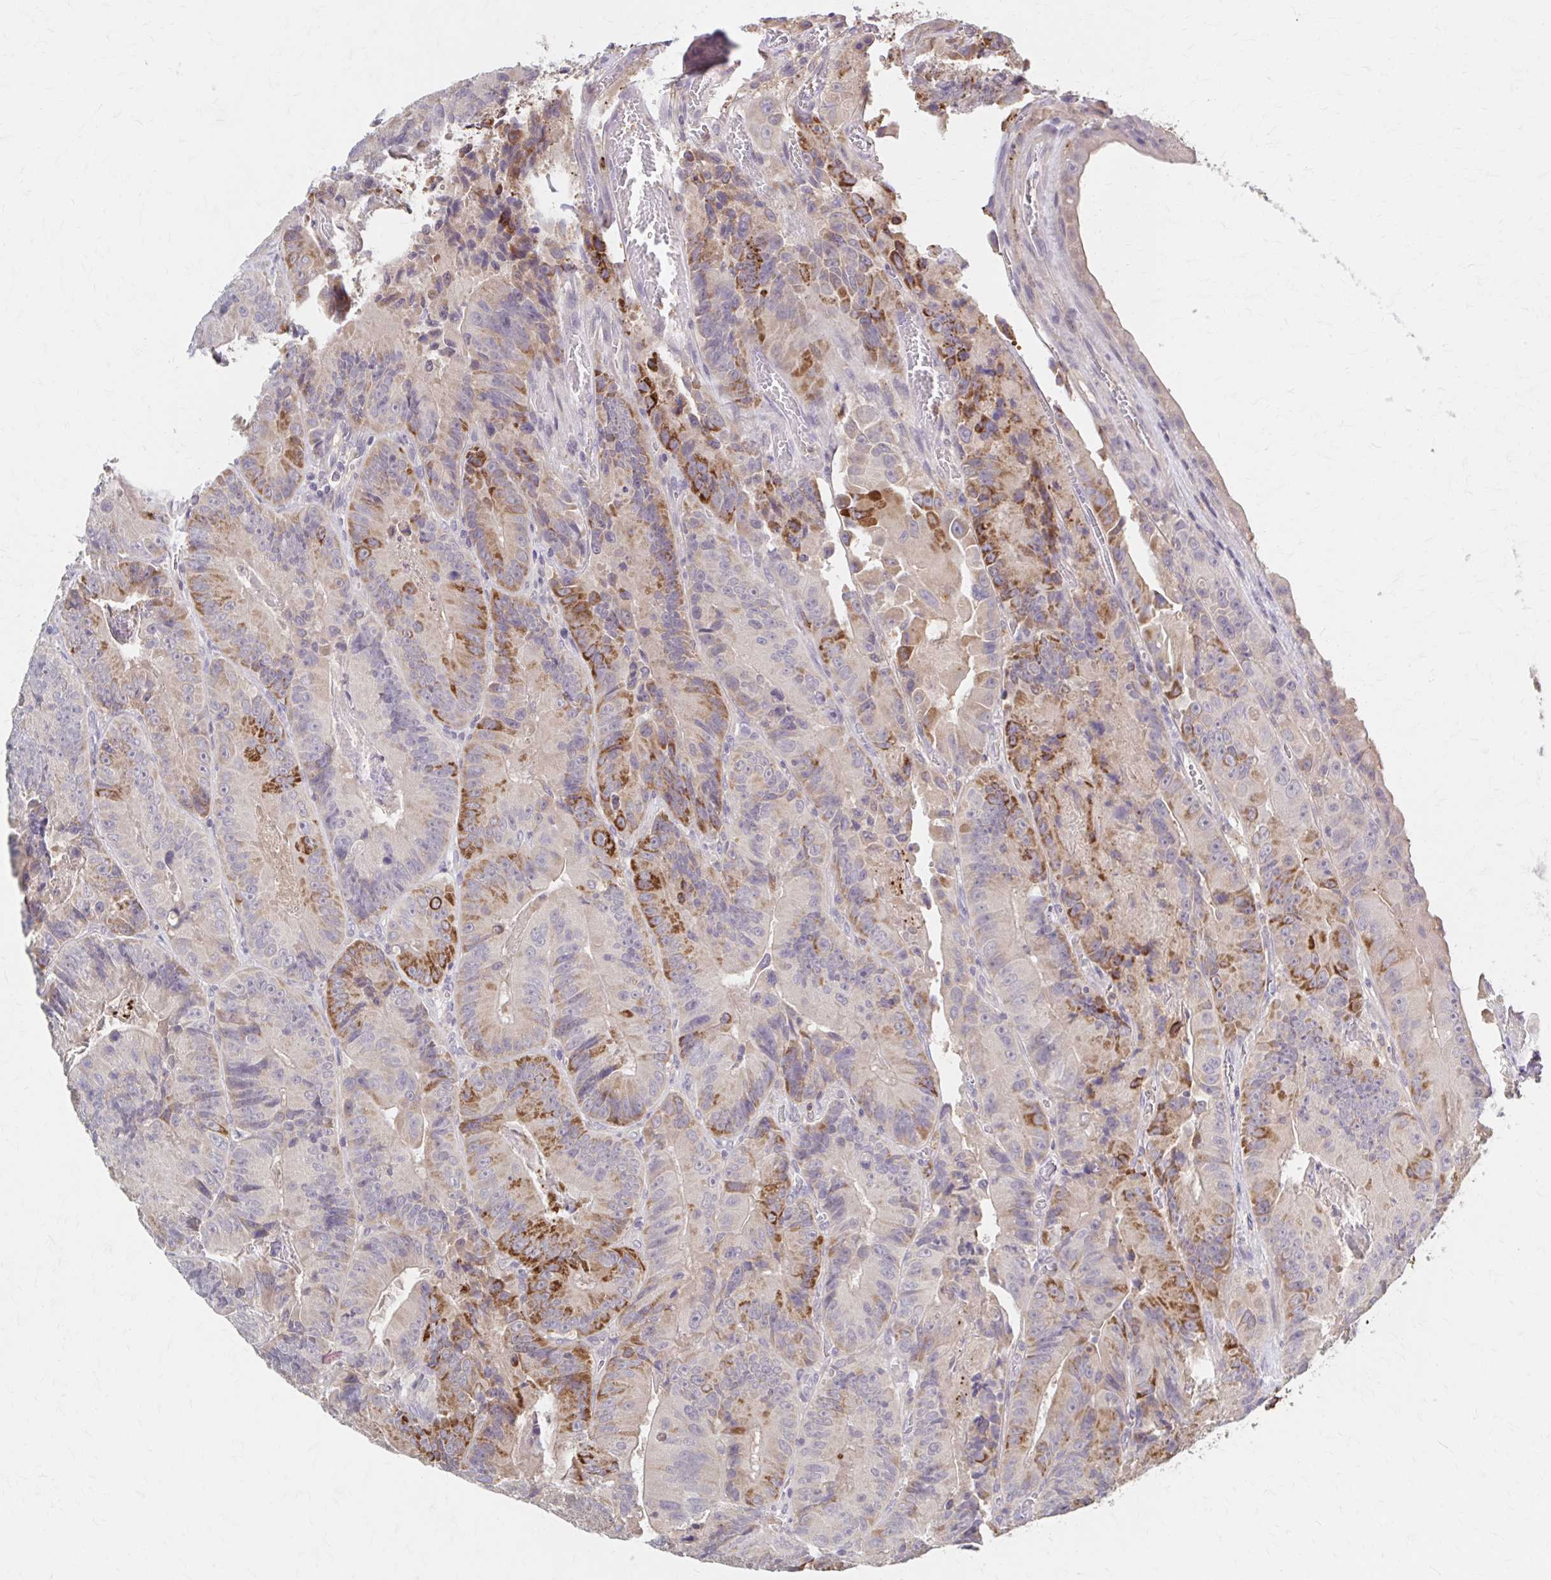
{"staining": {"intensity": "moderate", "quantity": "25%-75%", "location": "cytoplasmic/membranous"}, "tissue": "colorectal cancer", "cell_type": "Tumor cells", "image_type": "cancer", "snomed": [{"axis": "morphology", "description": "Adenocarcinoma, NOS"}, {"axis": "topography", "description": "Colon"}], "caption": "IHC micrograph of colorectal cancer stained for a protein (brown), which exhibits medium levels of moderate cytoplasmic/membranous staining in about 25%-75% of tumor cells.", "gene": "HMGCS2", "patient": {"sex": "female", "age": 86}}